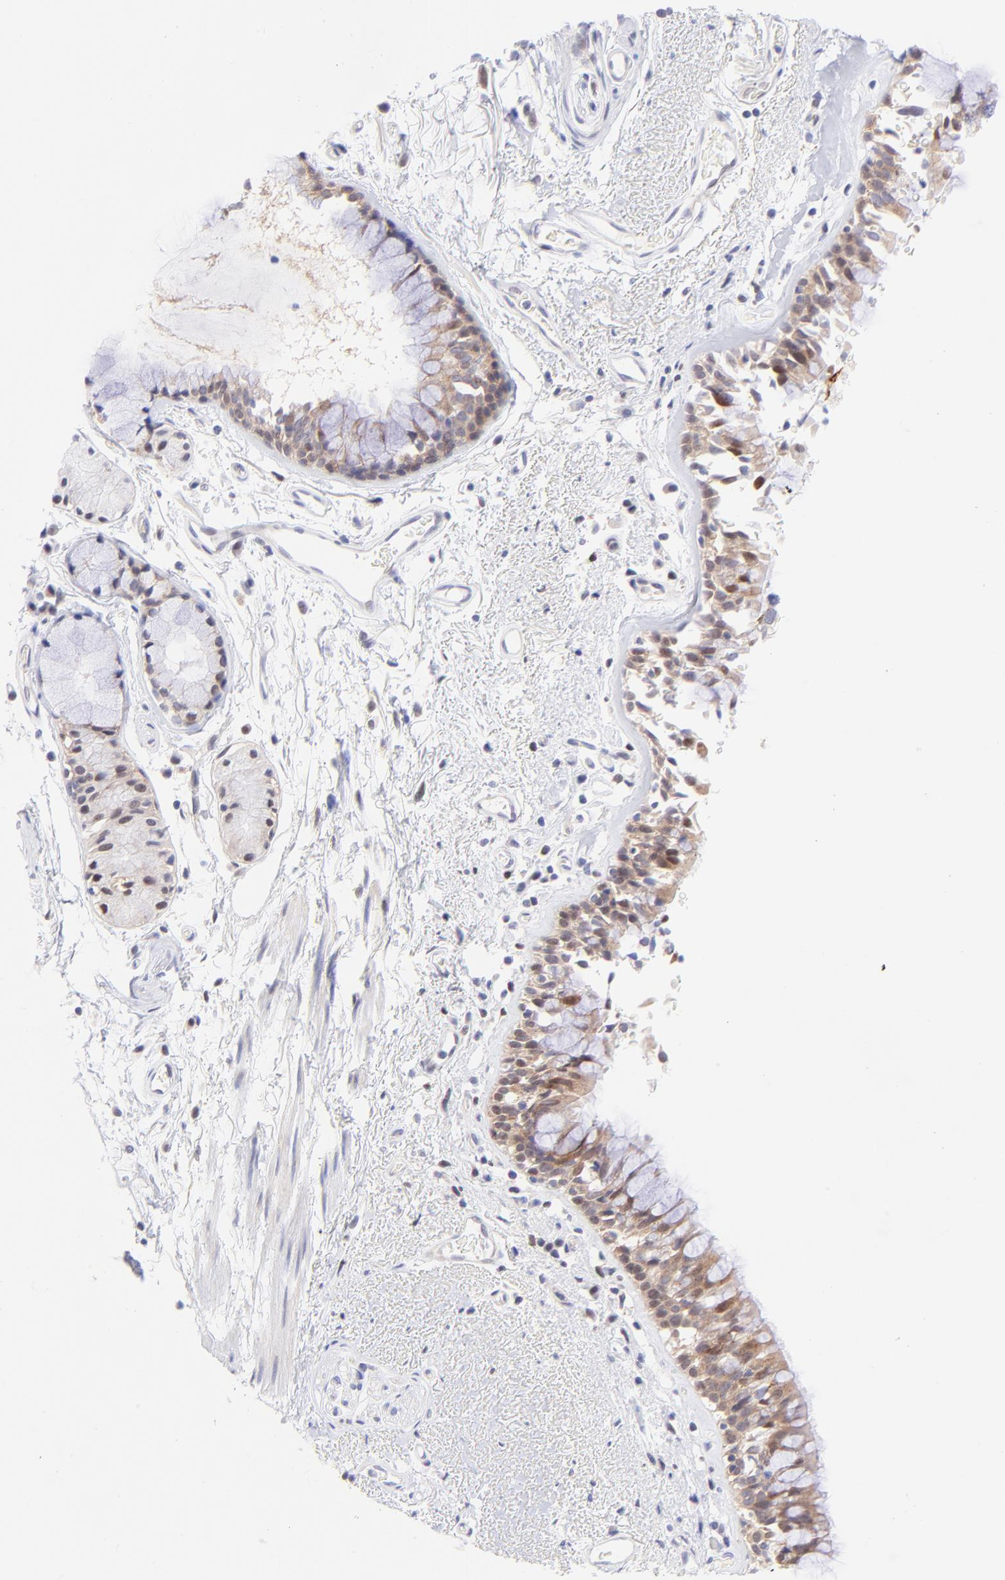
{"staining": {"intensity": "moderate", "quantity": "<25%", "location": "cytoplasmic/membranous,nuclear"}, "tissue": "bronchus", "cell_type": "Respiratory epithelial cells", "image_type": "normal", "snomed": [{"axis": "morphology", "description": "Normal tissue, NOS"}, {"axis": "morphology", "description": "Adenocarcinoma, NOS"}, {"axis": "topography", "description": "Bronchus"}, {"axis": "topography", "description": "Lung"}], "caption": "Respiratory epithelial cells display low levels of moderate cytoplasmic/membranous,nuclear staining in about <25% of cells in normal human bronchus.", "gene": "PBDC1", "patient": {"sex": "male", "age": 71}}